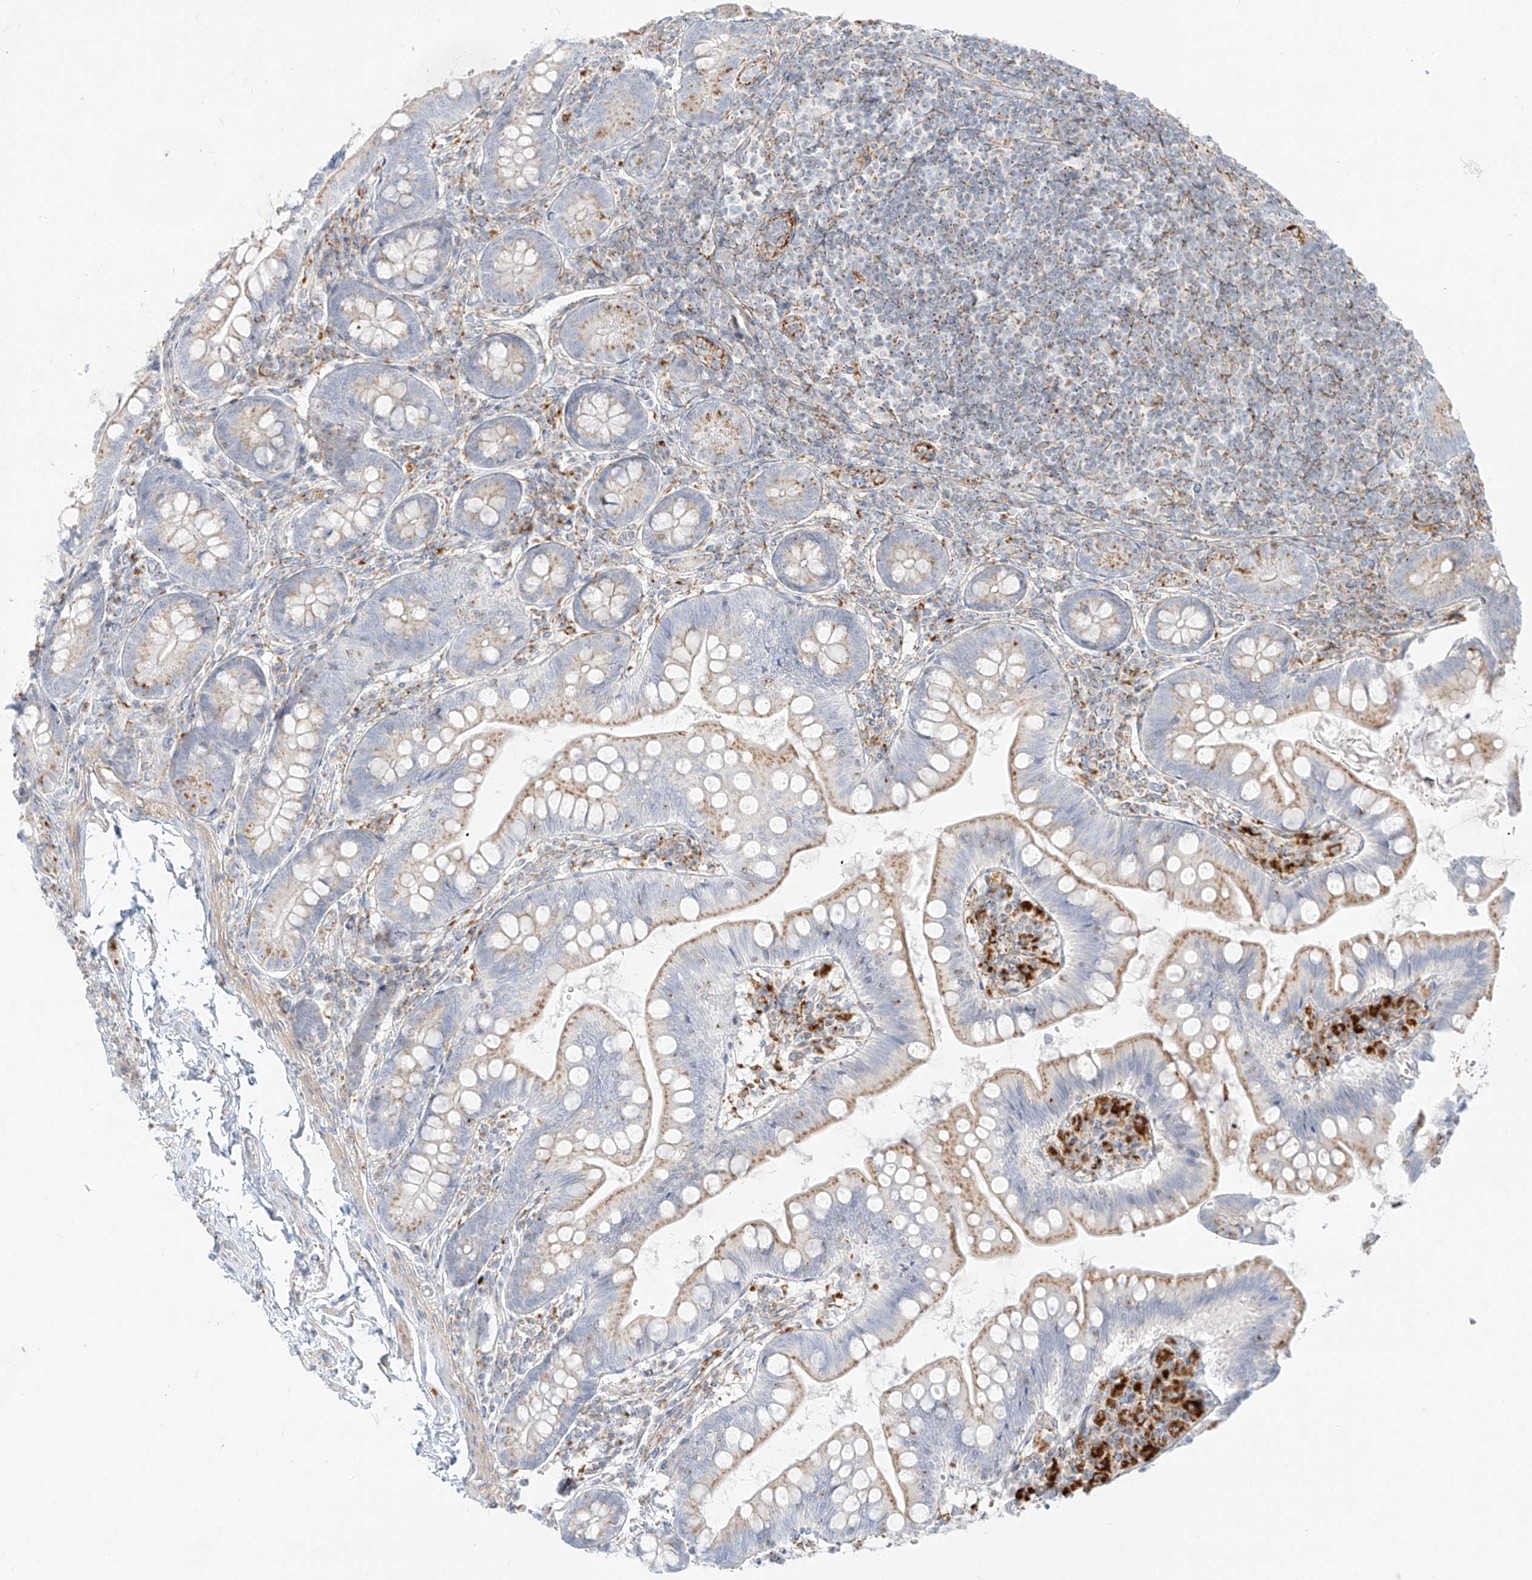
{"staining": {"intensity": "weak", "quantity": "<25%", "location": "cytoplasmic/membranous"}, "tissue": "small intestine", "cell_type": "Glandular cells", "image_type": "normal", "snomed": [{"axis": "morphology", "description": "Normal tissue, NOS"}, {"axis": "topography", "description": "Small intestine"}], "caption": "Glandular cells show no significant staining in unremarkable small intestine. Nuclei are stained in blue.", "gene": "SLC35F6", "patient": {"sex": "male", "age": 7}}